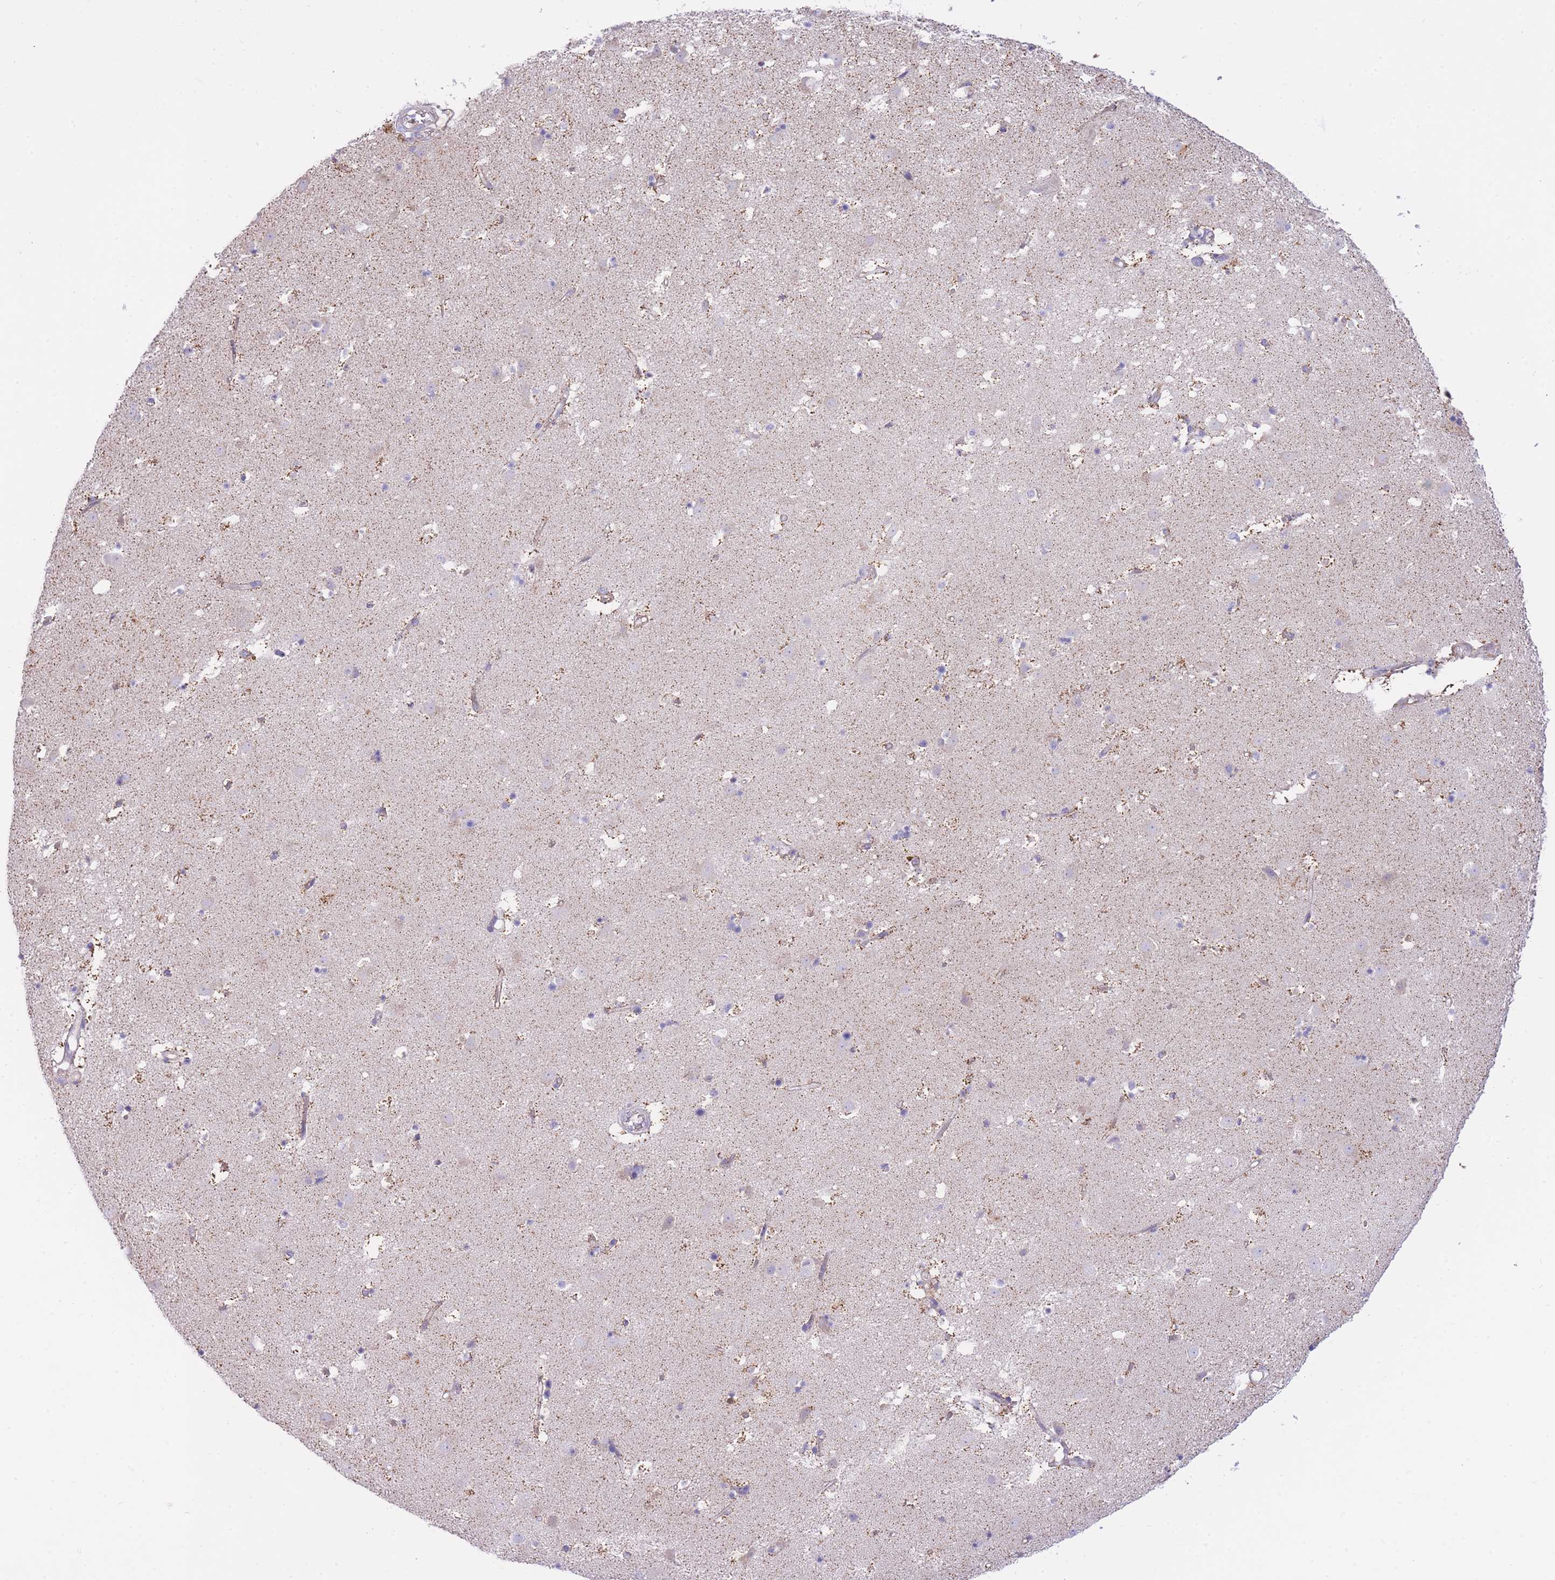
{"staining": {"intensity": "negative", "quantity": "none", "location": "none"}, "tissue": "caudate", "cell_type": "Glial cells", "image_type": "normal", "snomed": [{"axis": "morphology", "description": "Normal tissue, NOS"}, {"axis": "topography", "description": "Lateral ventricle wall"}], "caption": "Glial cells are negative for protein expression in unremarkable human caudate. (DAB (3,3'-diaminobenzidine) IHC visualized using brightfield microscopy, high magnification).", "gene": "PGM1", "patient": {"sex": "male", "age": 58}}